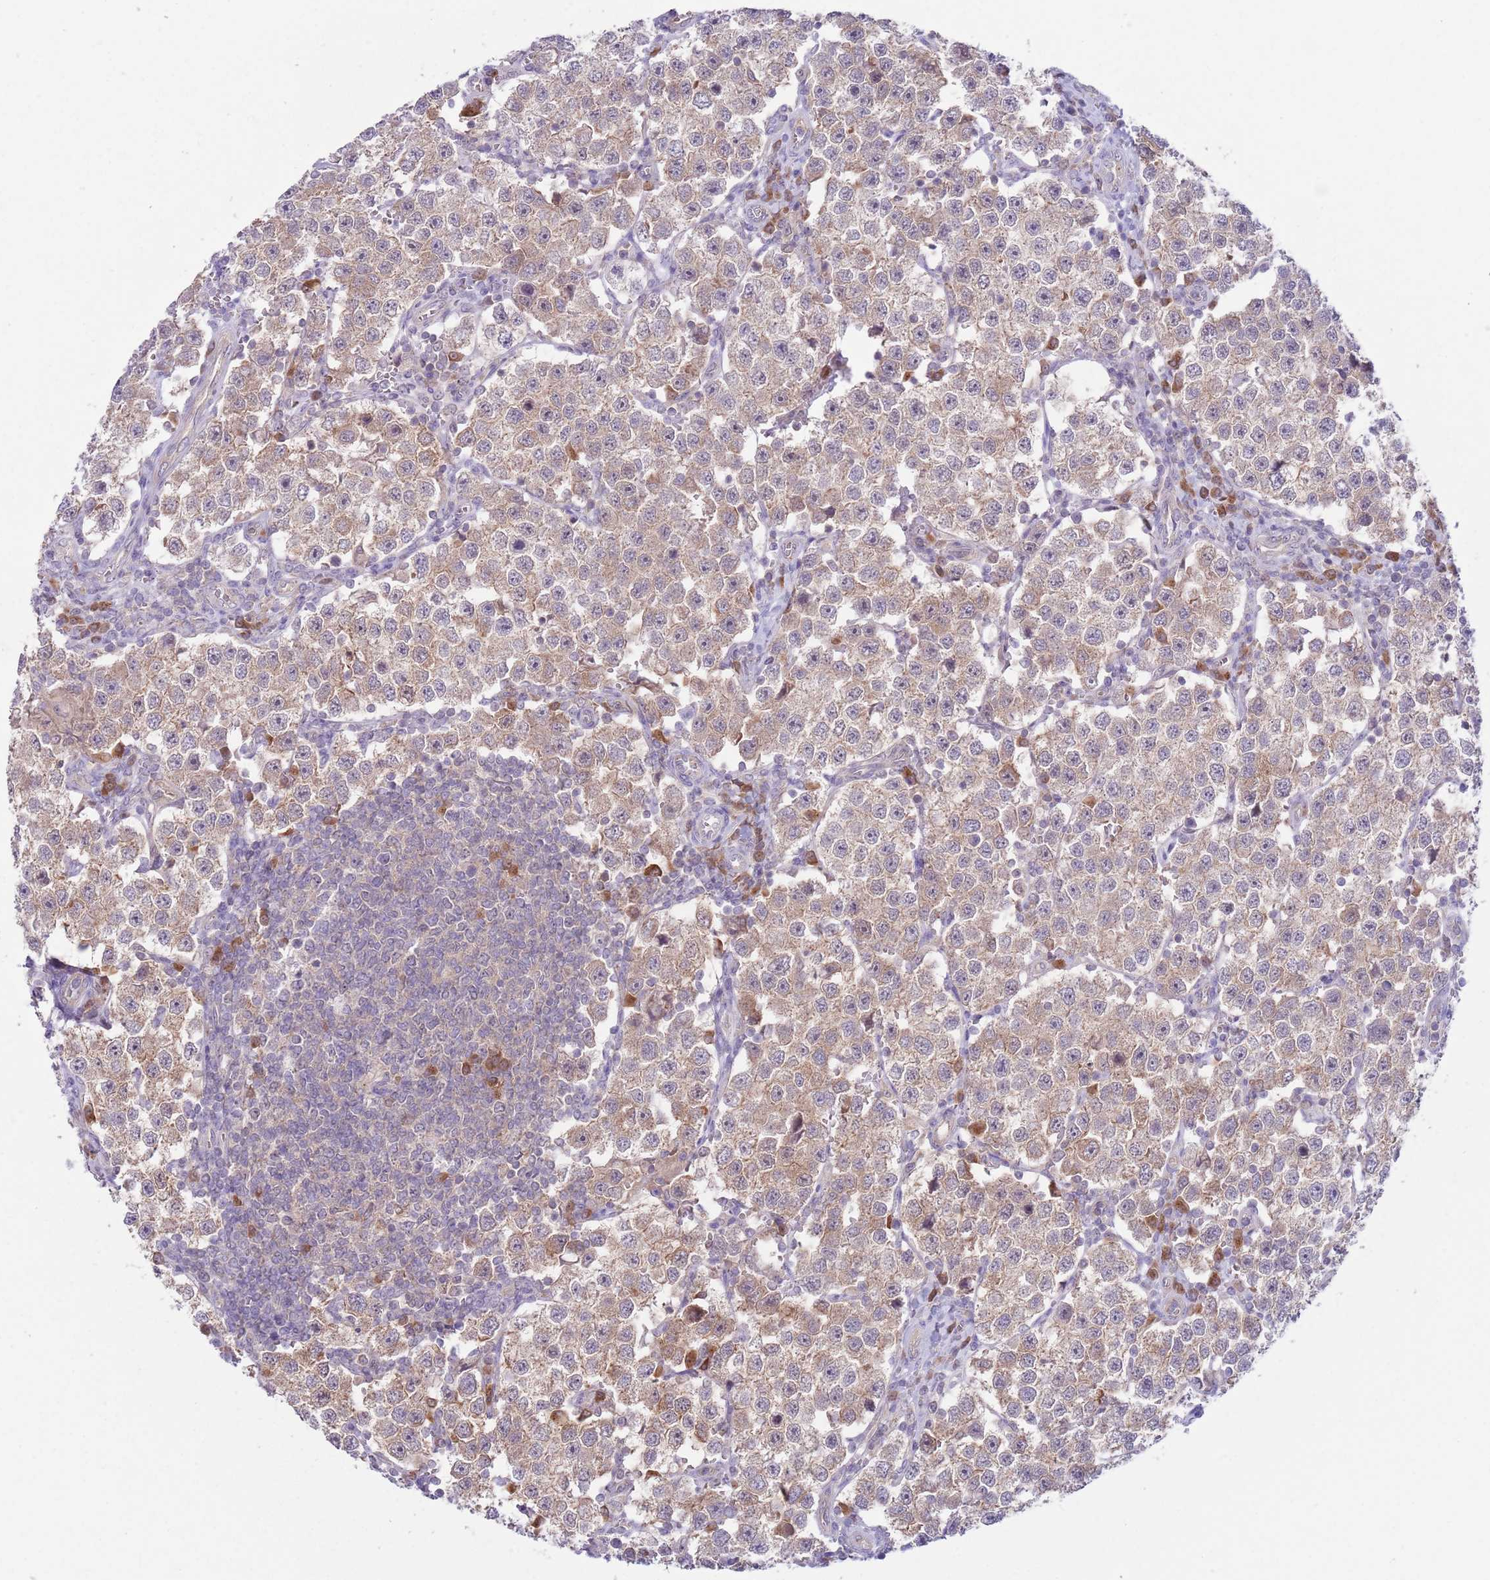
{"staining": {"intensity": "weak", "quantity": "25%-75%", "location": "cytoplasmic/membranous"}, "tissue": "testis cancer", "cell_type": "Tumor cells", "image_type": "cancer", "snomed": [{"axis": "morphology", "description": "Seminoma, NOS"}, {"axis": "topography", "description": "Testis"}], "caption": "Human testis seminoma stained for a protein (brown) displays weak cytoplasmic/membranous positive positivity in approximately 25%-75% of tumor cells.", "gene": "COPE", "patient": {"sex": "male", "age": 37}}